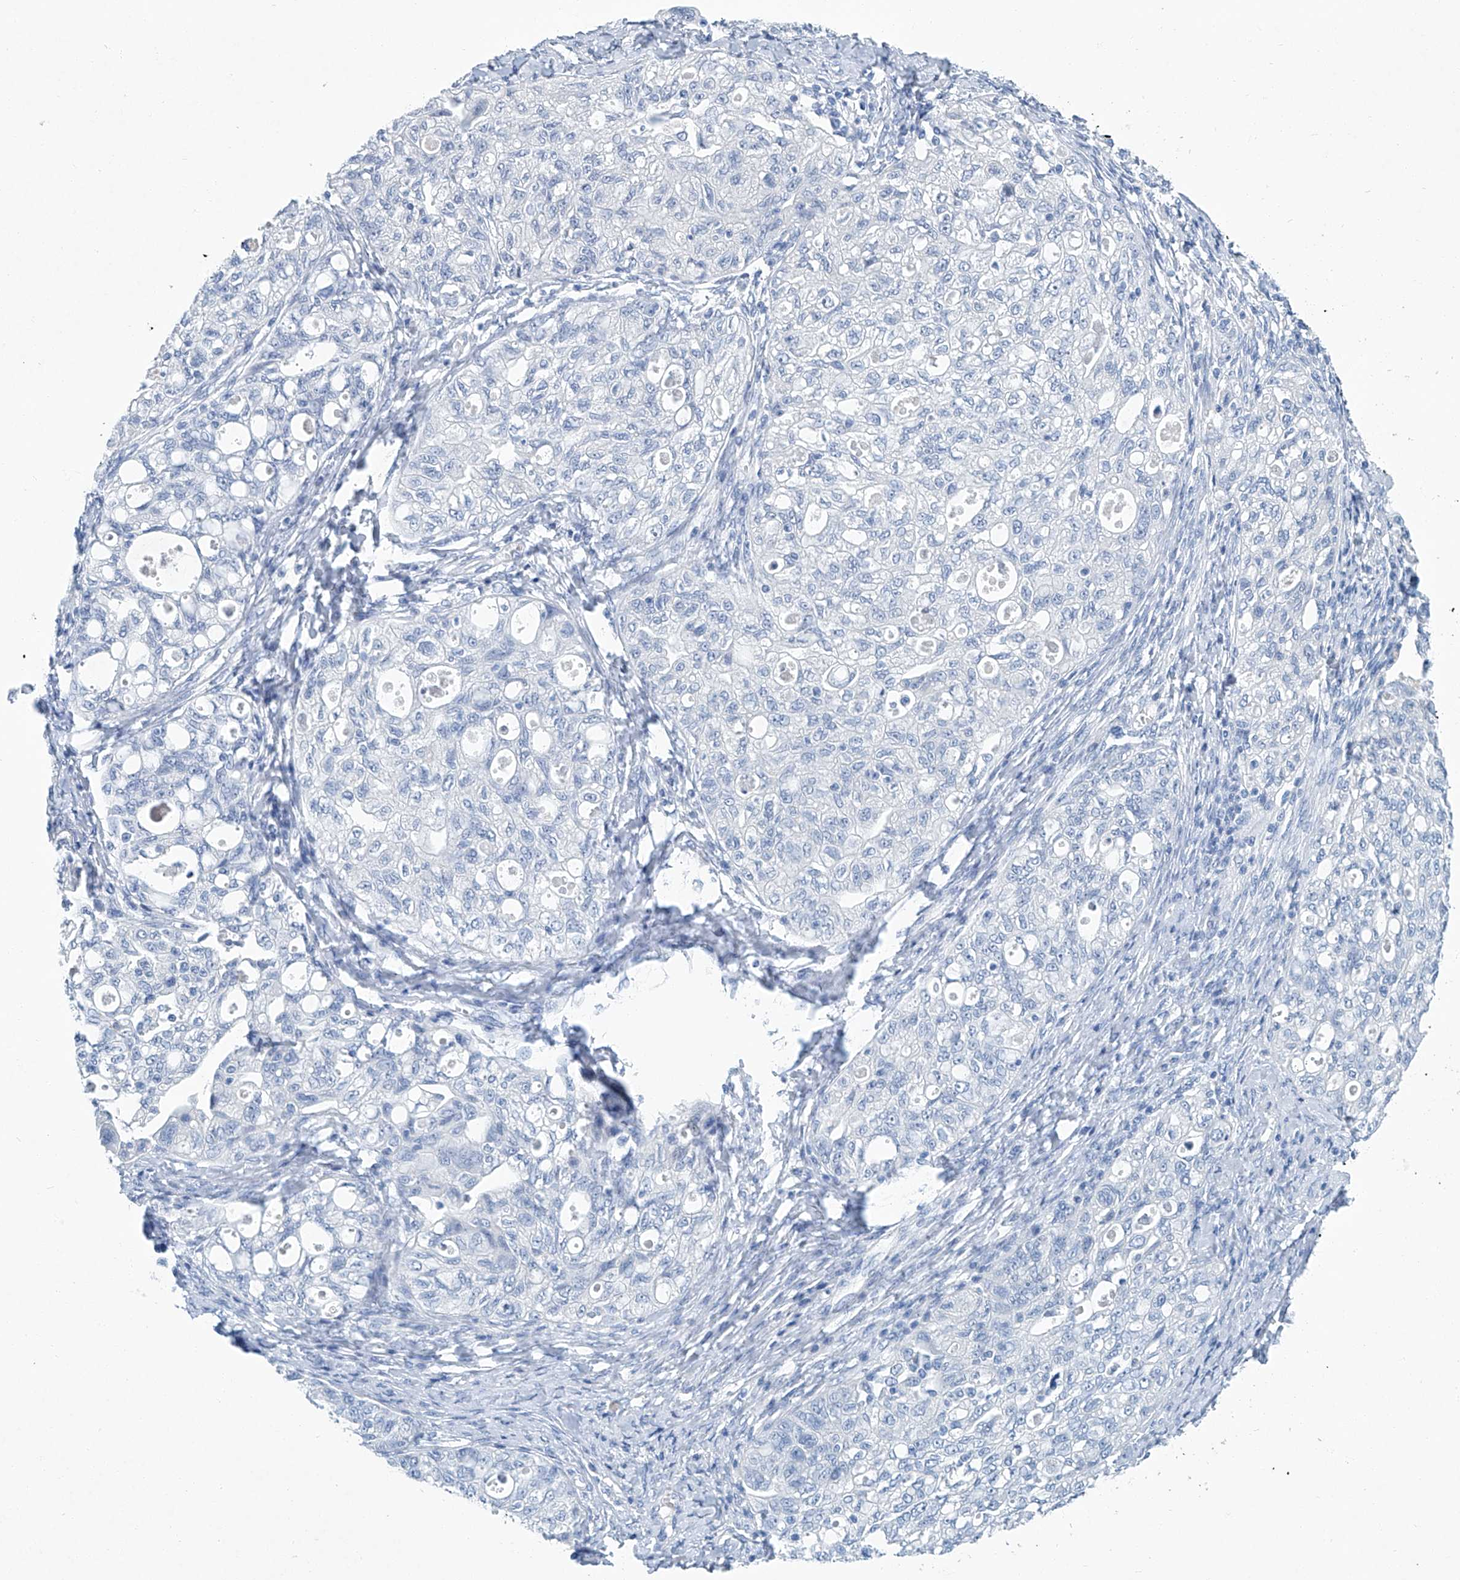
{"staining": {"intensity": "negative", "quantity": "none", "location": "none"}, "tissue": "ovarian cancer", "cell_type": "Tumor cells", "image_type": "cancer", "snomed": [{"axis": "morphology", "description": "Carcinoma, NOS"}, {"axis": "morphology", "description": "Cystadenocarcinoma, serous, NOS"}, {"axis": "topography", "description": "Ovary"}], "caption": "A high-resolution micrograph shows immunohistochemistry staining of serous cystadenocarcinoma (ovarian), which reveals no significant expression in tumor cells. The staining is performed using DAB (3,3'-diaminobenzidine) brown chromogen with nuclei counter-stained in using hematoxylin.", "gene": "CYP2A7", "patient": {"sex": "female", "age": 69}}